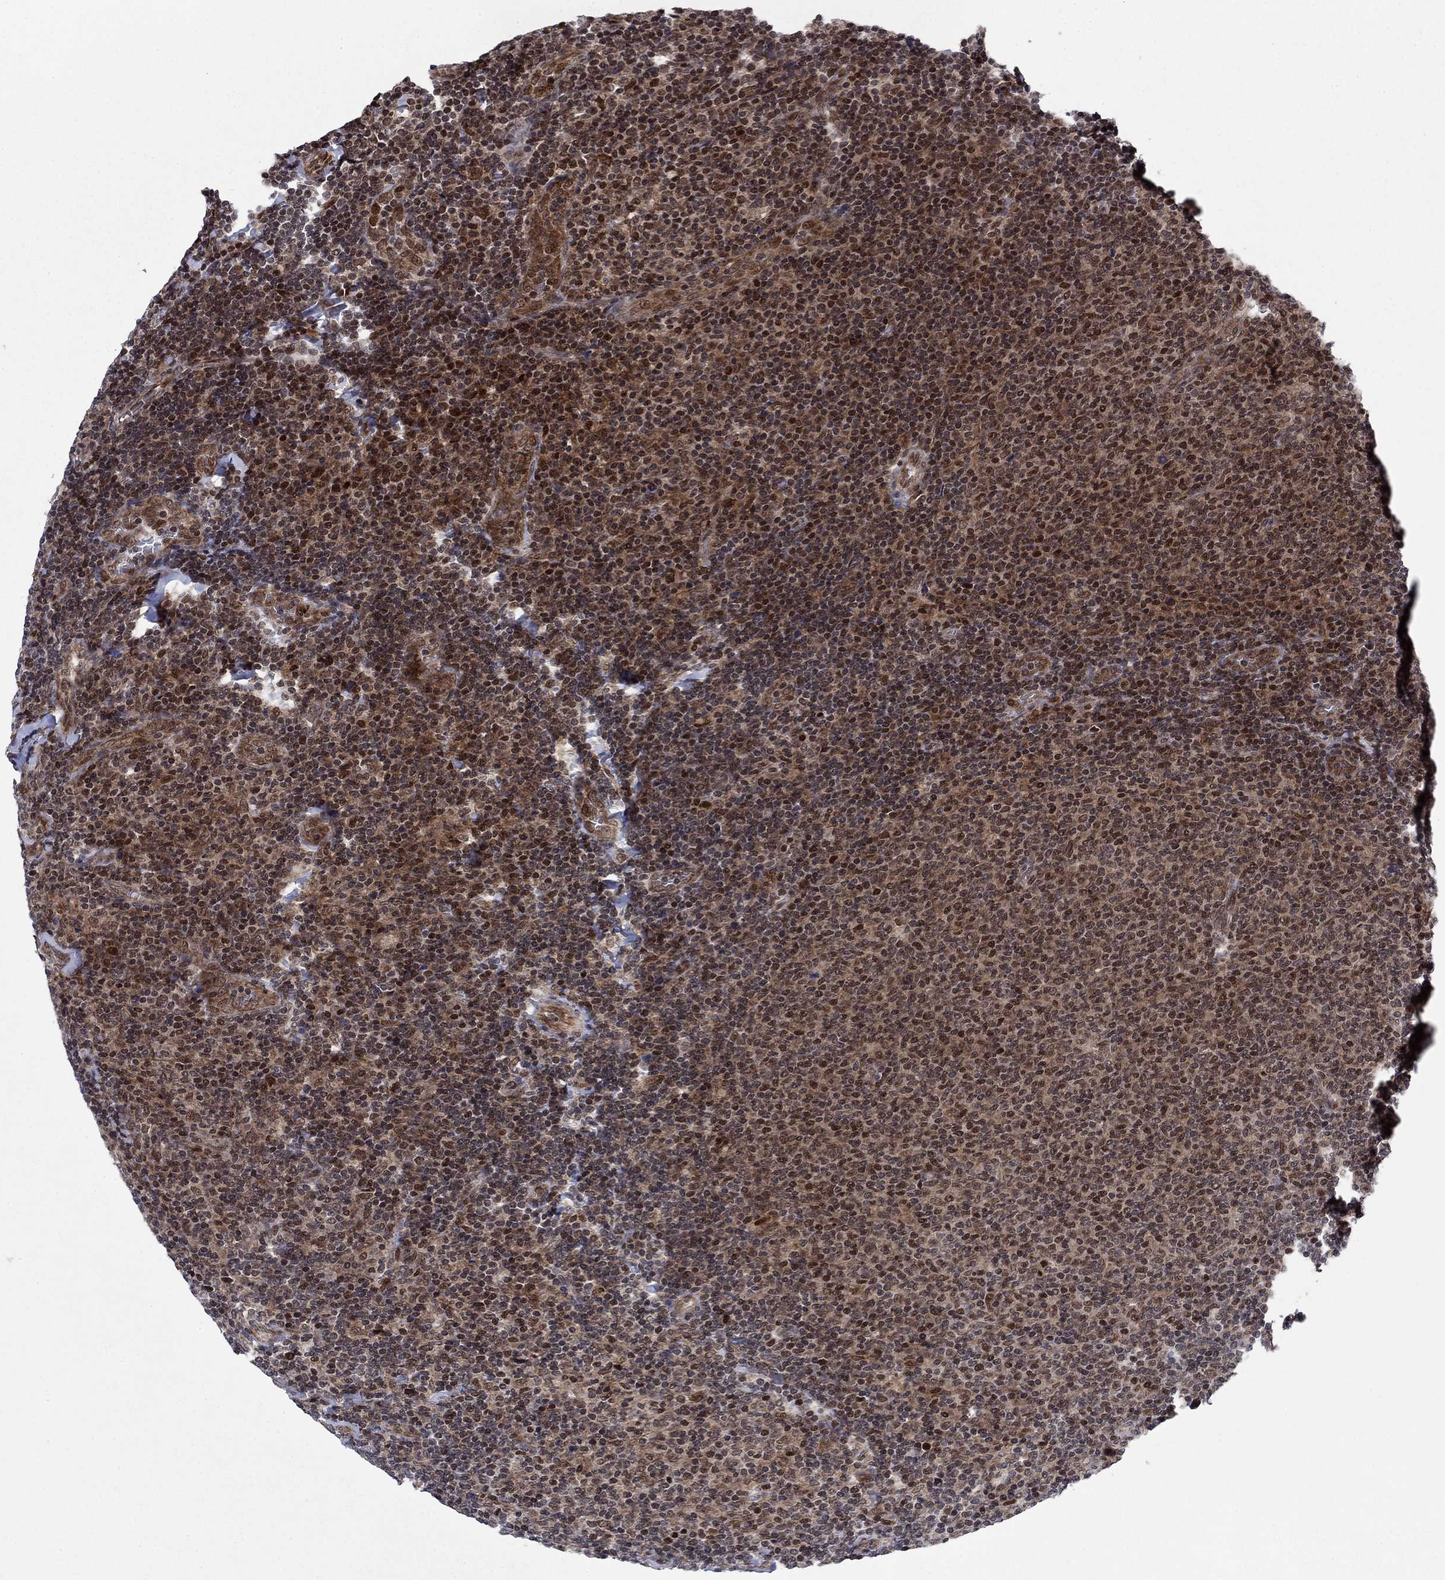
{"staining": {"intensity": "strong", "quantity": "25%-75%", "location": "cytoplasmic/membranous,nuclear"}, "tissue": "lymphoma", "cell_type": "Tumor cells", "image_type": "cancer", "snomed": [{"axis": "morphology", "description": "Malignant lymphoma, non-Hodgkin's type, Low grade"}, {"axis": "topography", "description": "Lymph node"}], "caption": "Protein expression analysis of human lymphoma reveals strong cytoplasmic/membranous and nuclear expression in approximately 25%-75% of tumor cells. (DAB (3,3'-diaminobenzidine) IHC with brightfield microscopy, high magnification).", "gene": "PRICKLE4", "patient": {"sex": "male", "age": 52}}